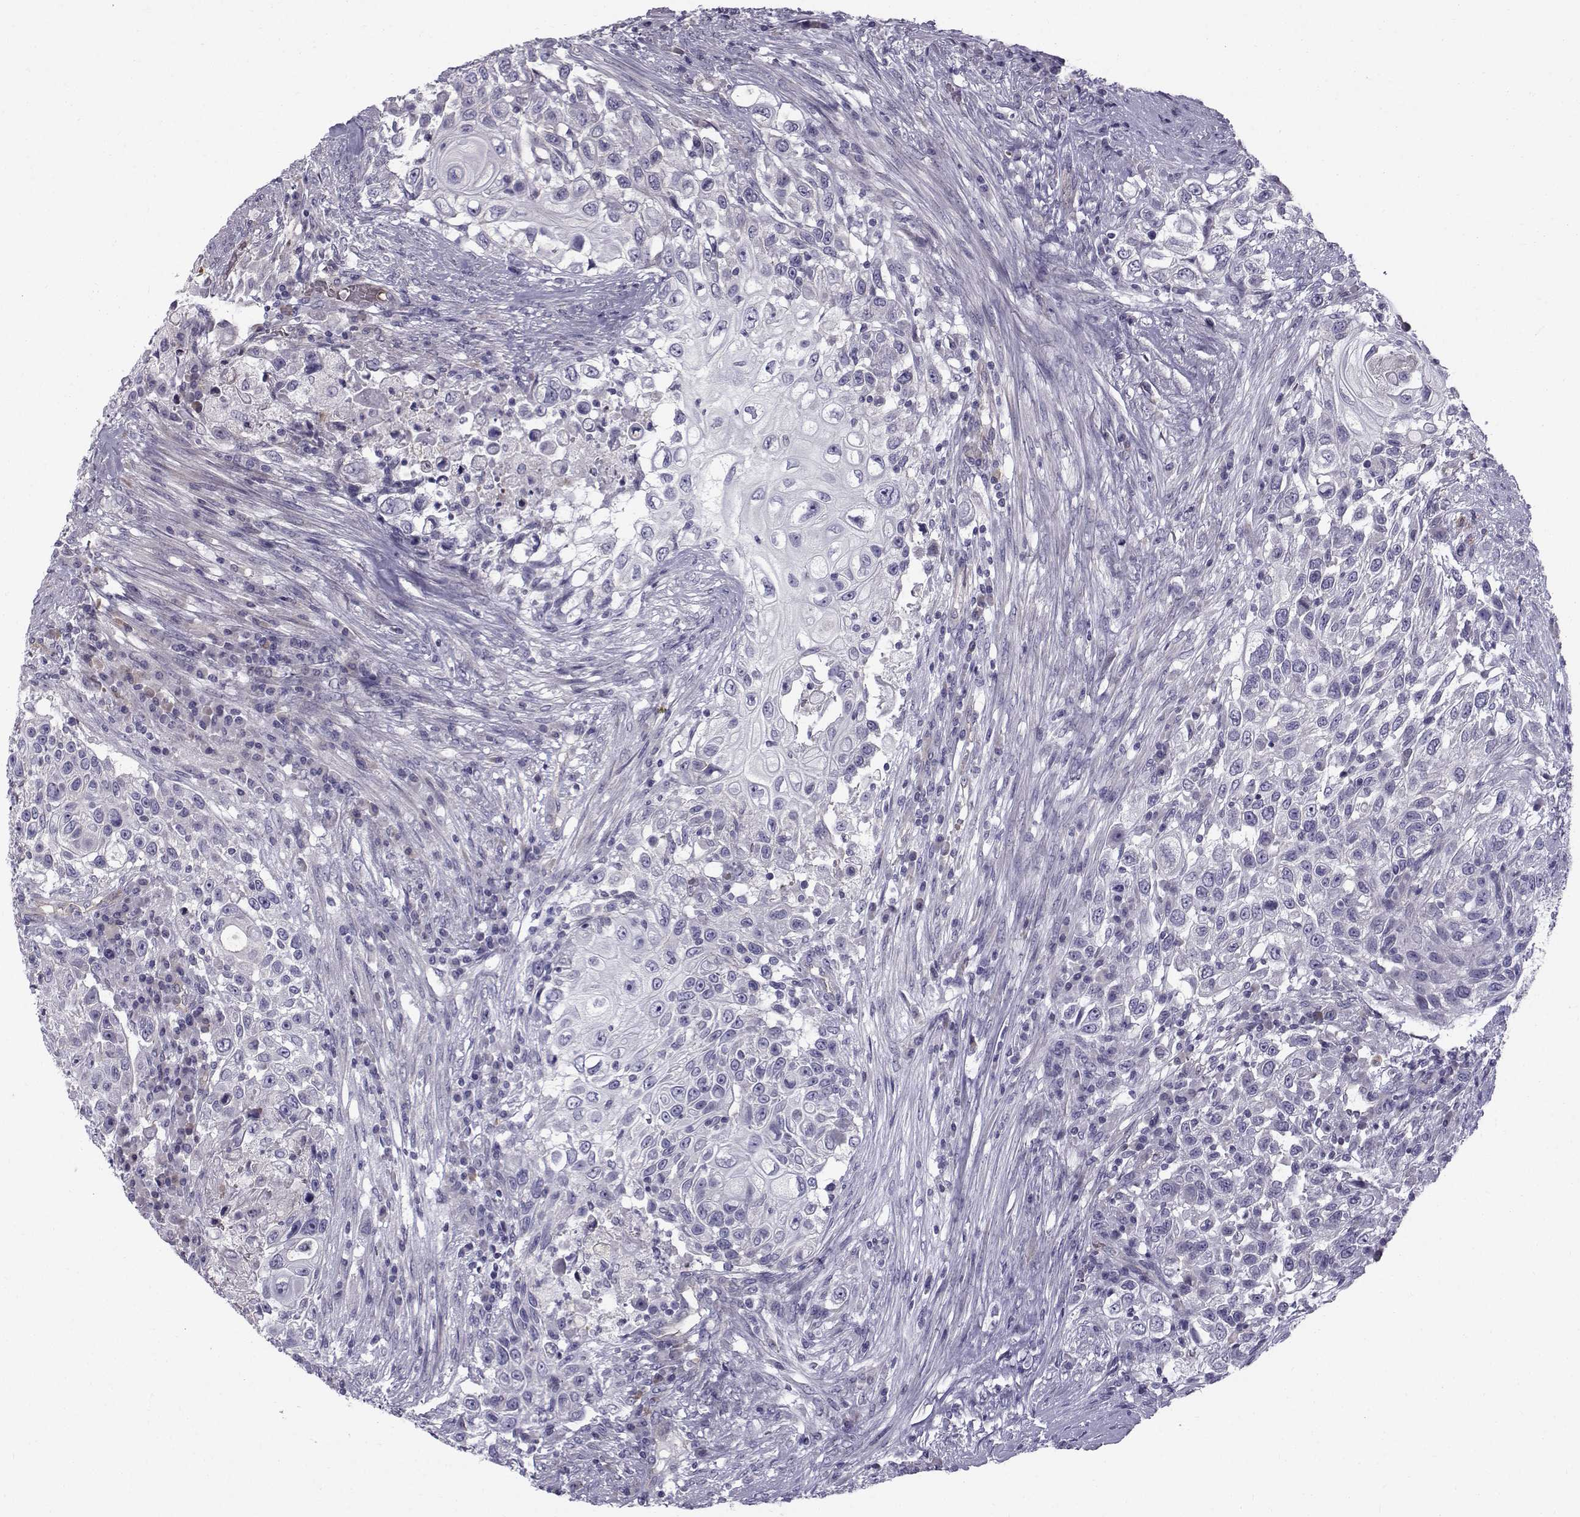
{"staining": {"intensity": "negative", "quantity": "none", "location": "none"}, "tissue": "urothelial cancer", "cell_type": "Tumor cells", "image_type": "cancer", "snomed": [{"axis": "morphology", "description": "Urothelial carcinoma, High grade"}, {"axis": "topography", "description": "Urinary bladder"}], "caption": "High-grade urothelial carcinoma was stained to show a protein in brown. There is no significant expression in tumor cells.", "gene": "QPCT", "patient": {"sex": "female", "age": 56}}